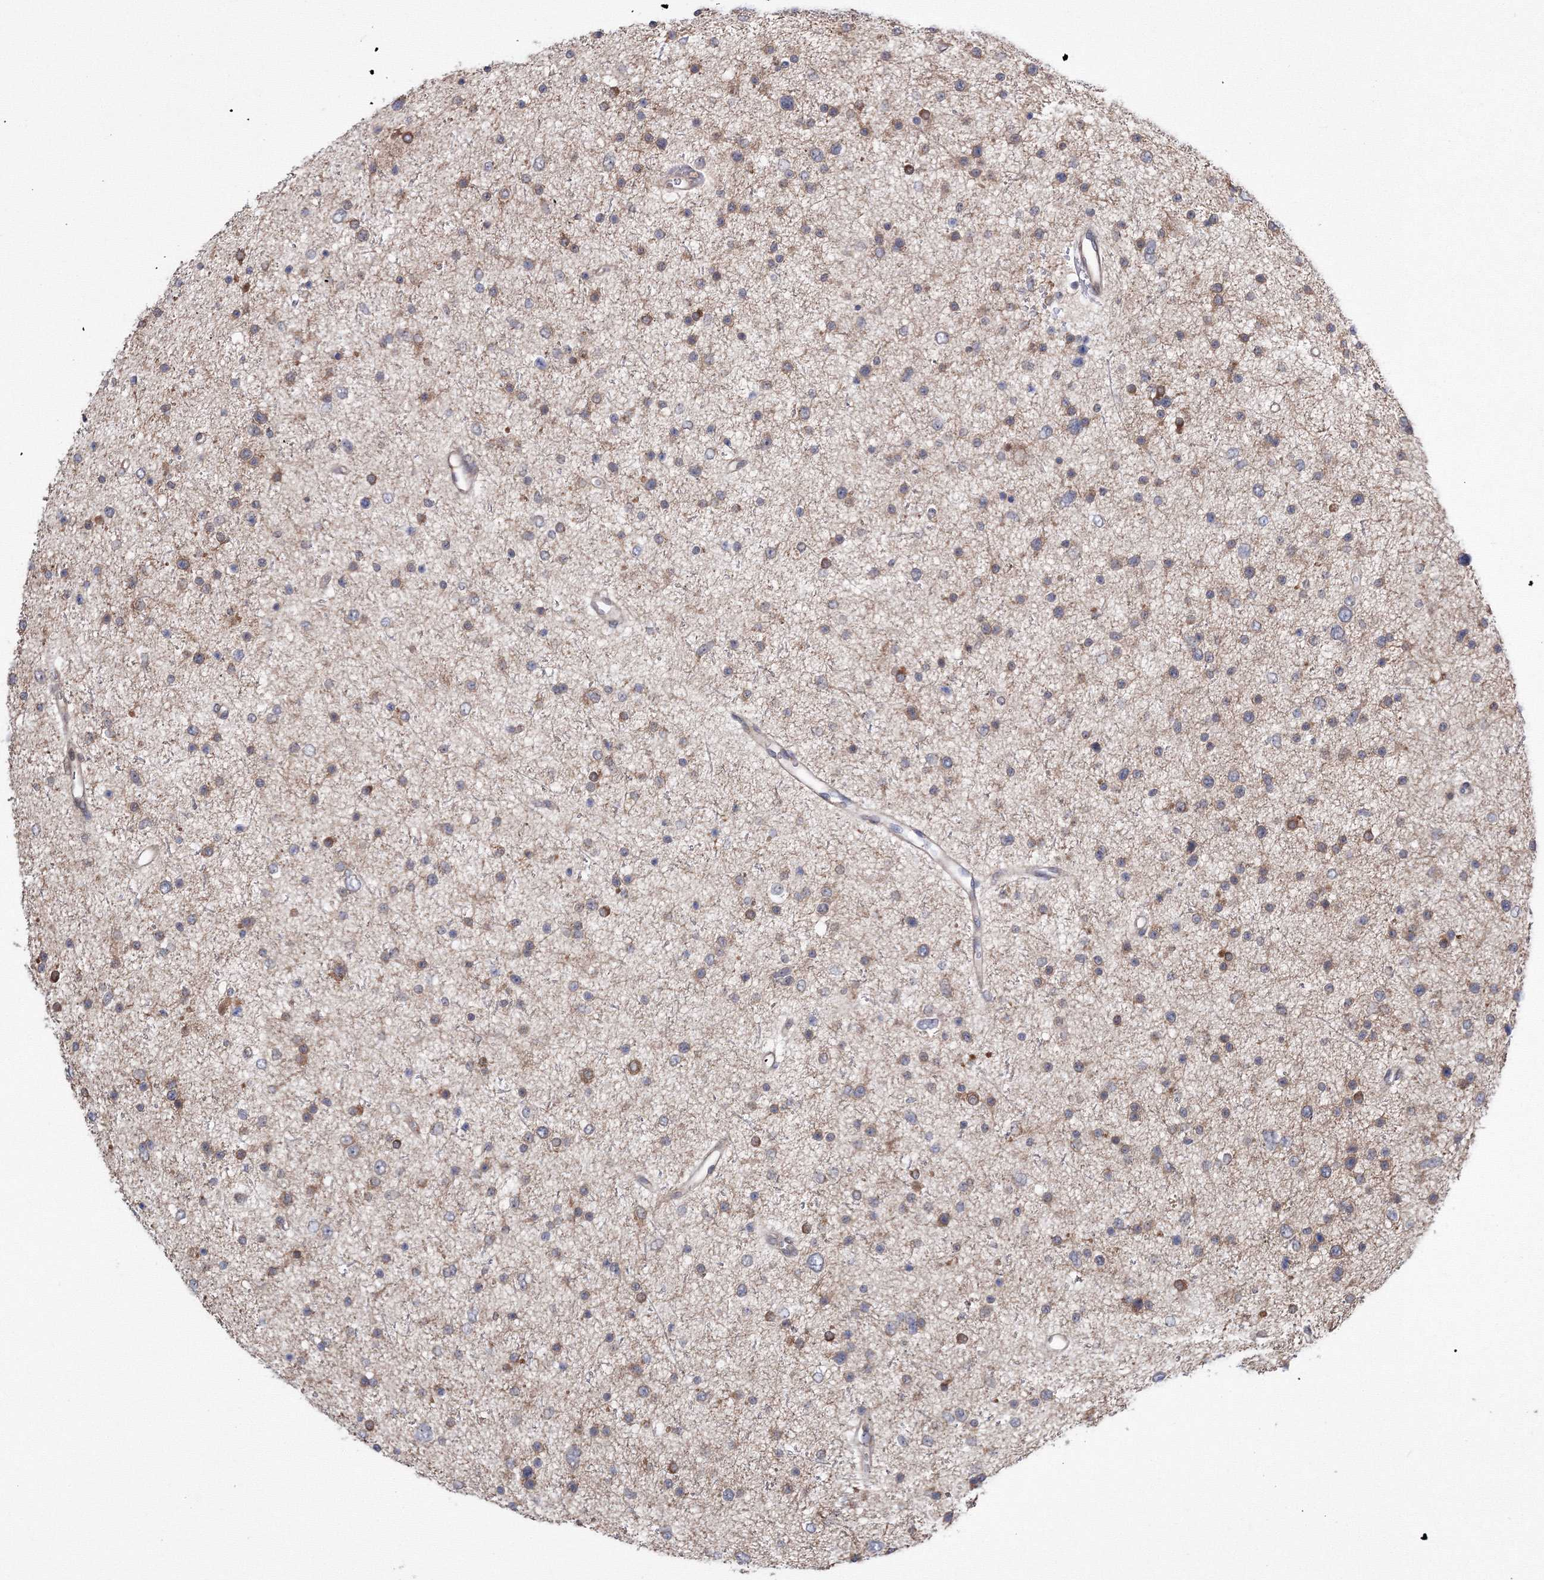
{"staining": {"intensity": "weak", "quantity": "<25%", "location": "cytoplasmic/membranous"}, "tissue": "glioma", "cell_type": "Tumor cells", "image_type": "cancer", "snomed": [{"axis": "morphology", "description": "Glioma, malignant, Low grade"}, {"axis": "topography", "description": "Brain"}], "caption": "Immunohistochemistry (IHC) of human malignant glioma (low-grade) reveals no staining in tumor cells.", "gene": "RANBP3L", "patient": {"sex": "female", "age": 37}}